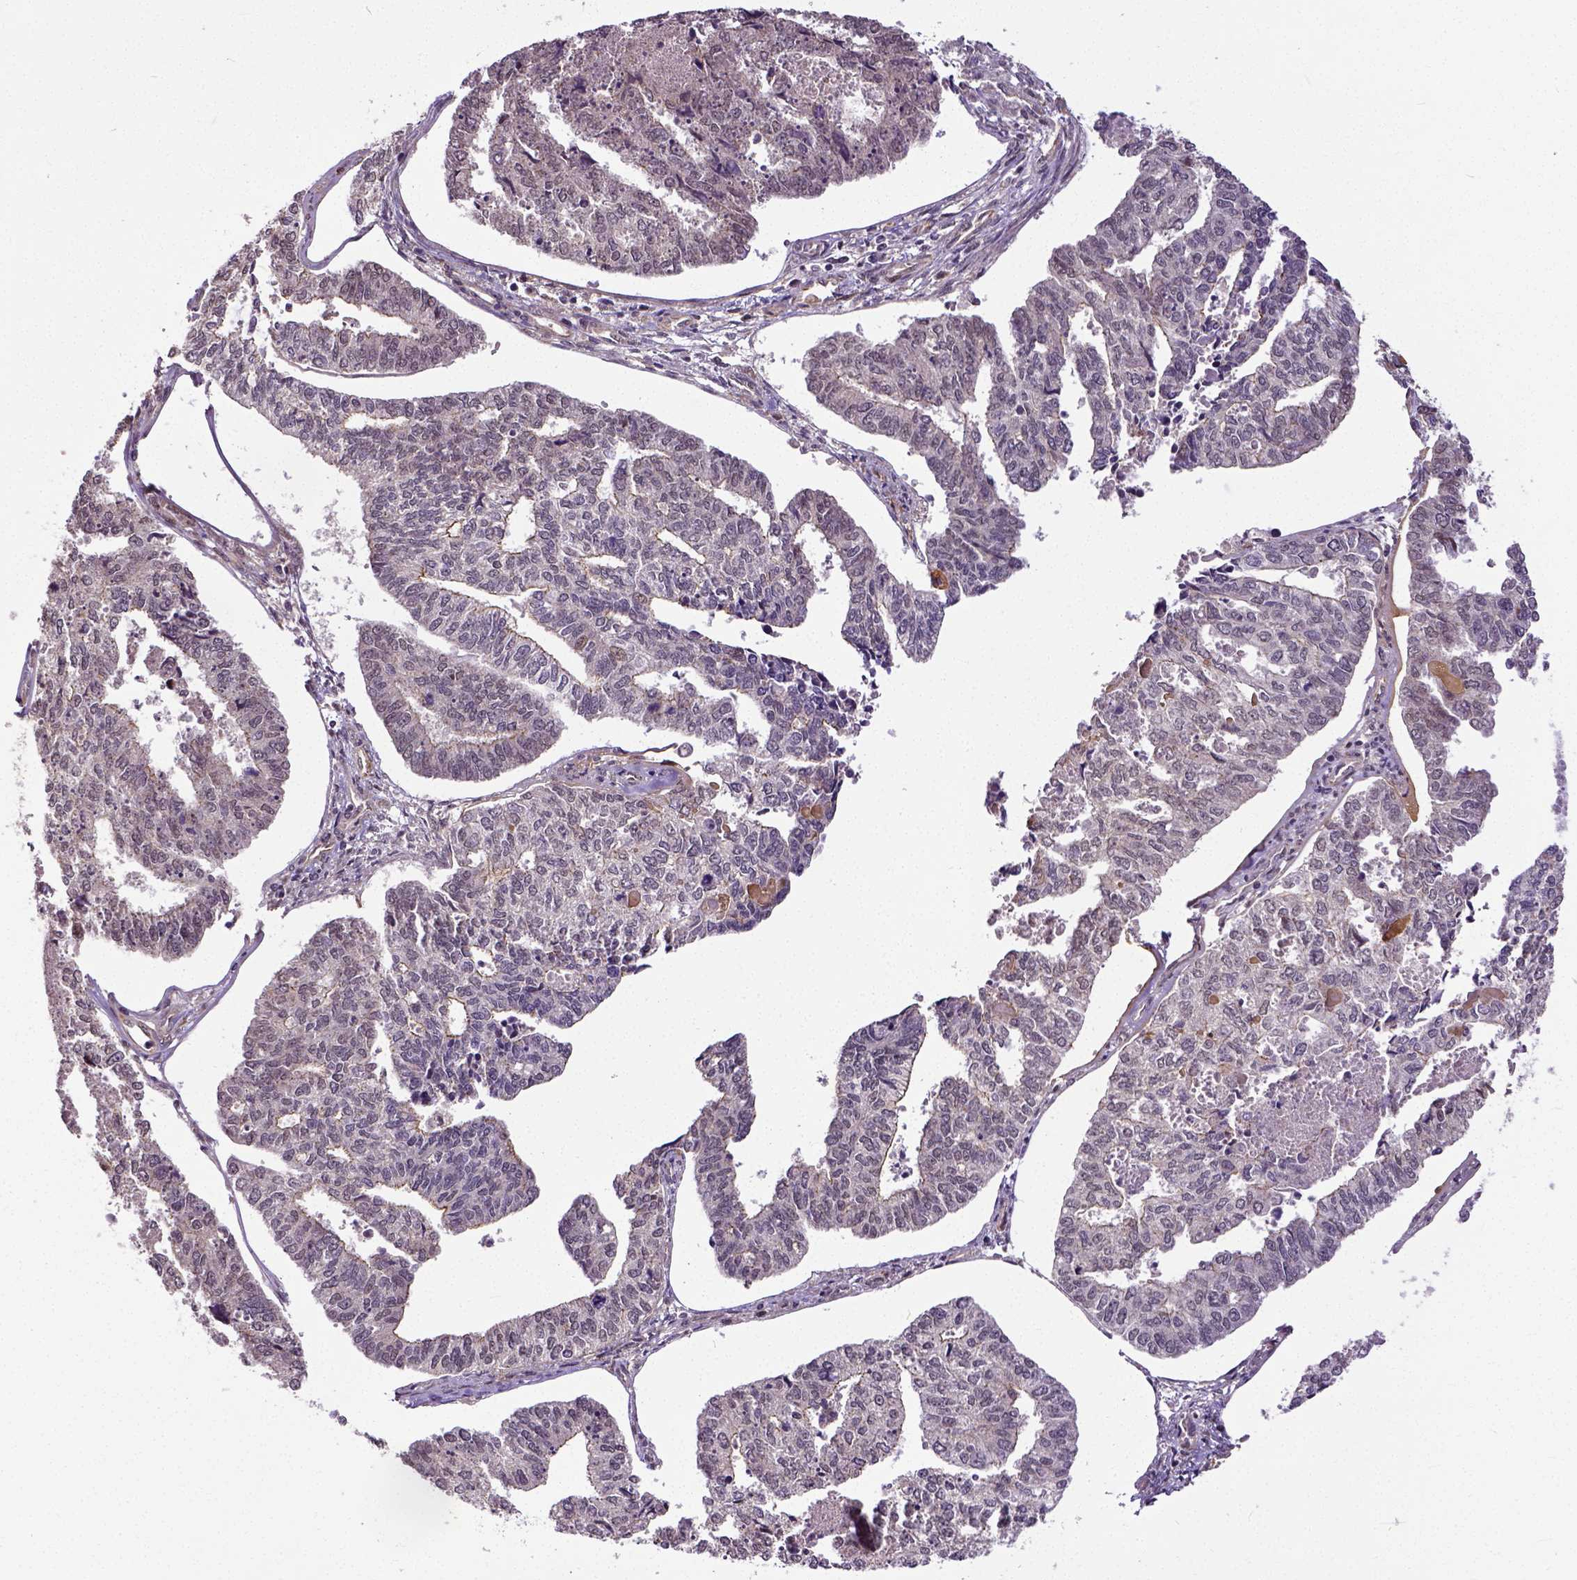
{"staining": {"intensity": "negative", "quantity": "none", "location": "none"}, "tissue": "endometrial cancer", "cell_type": "Tumor cells", "image_type": "cancer", "snomed": [{"axis": "morphology", "description": "Adenocarcinoma, NOS"}, {"axis": "topography", "description": "Endometrium"}], "caption": "Immunohistochemistry image of human endometrial adenocarcinoma stained for a protein (brown), which shows no staining in tumor cells.", "gene": "DICER1", "patient": {"sex": "female", "age": 73}}